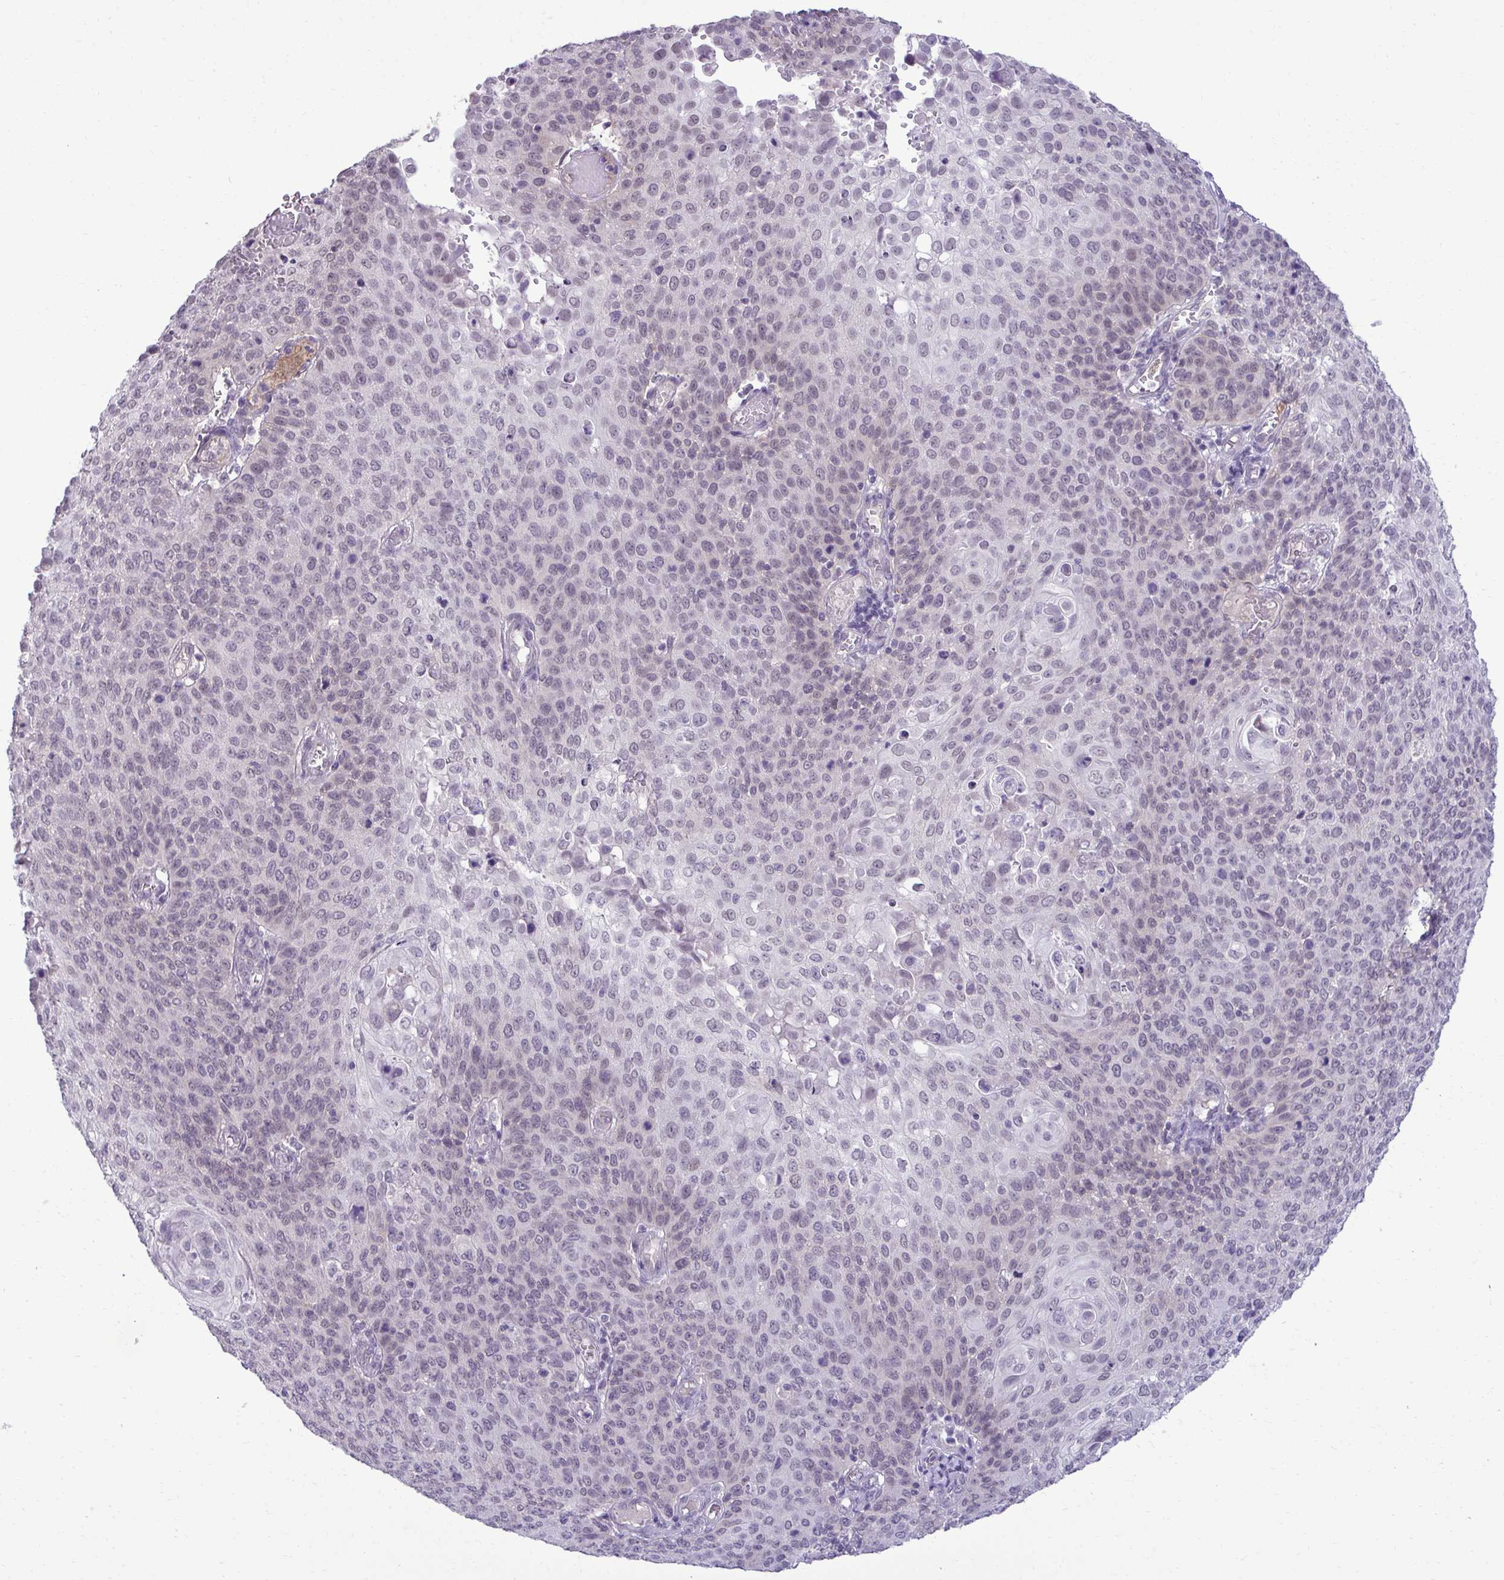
{"staining": {"intensity": "negative", "quantity": "none", "location": "none"}, "tissue": "cervical cancer", "cell_type": "Tumor cells", "image_type": "cancer", "snomed": [{"axis": "morphology", "description": "Squamous cell carcinoma, NOS"}, {"axis": "topography", "description": "Cervix"}], "caption": "Immunohistochemistry (IHC) micrograph of neoplastic tissue: human cervical cancer (squamous cell carcinoma) stained with DAB shows no significant protein expression in tumor cells. (DAB (3,3'-diaminobenzidine) IHC with hematoxylin counter stain).", "gene": "SLC30A3", "patient": {"sex": "female", "age": 65}}